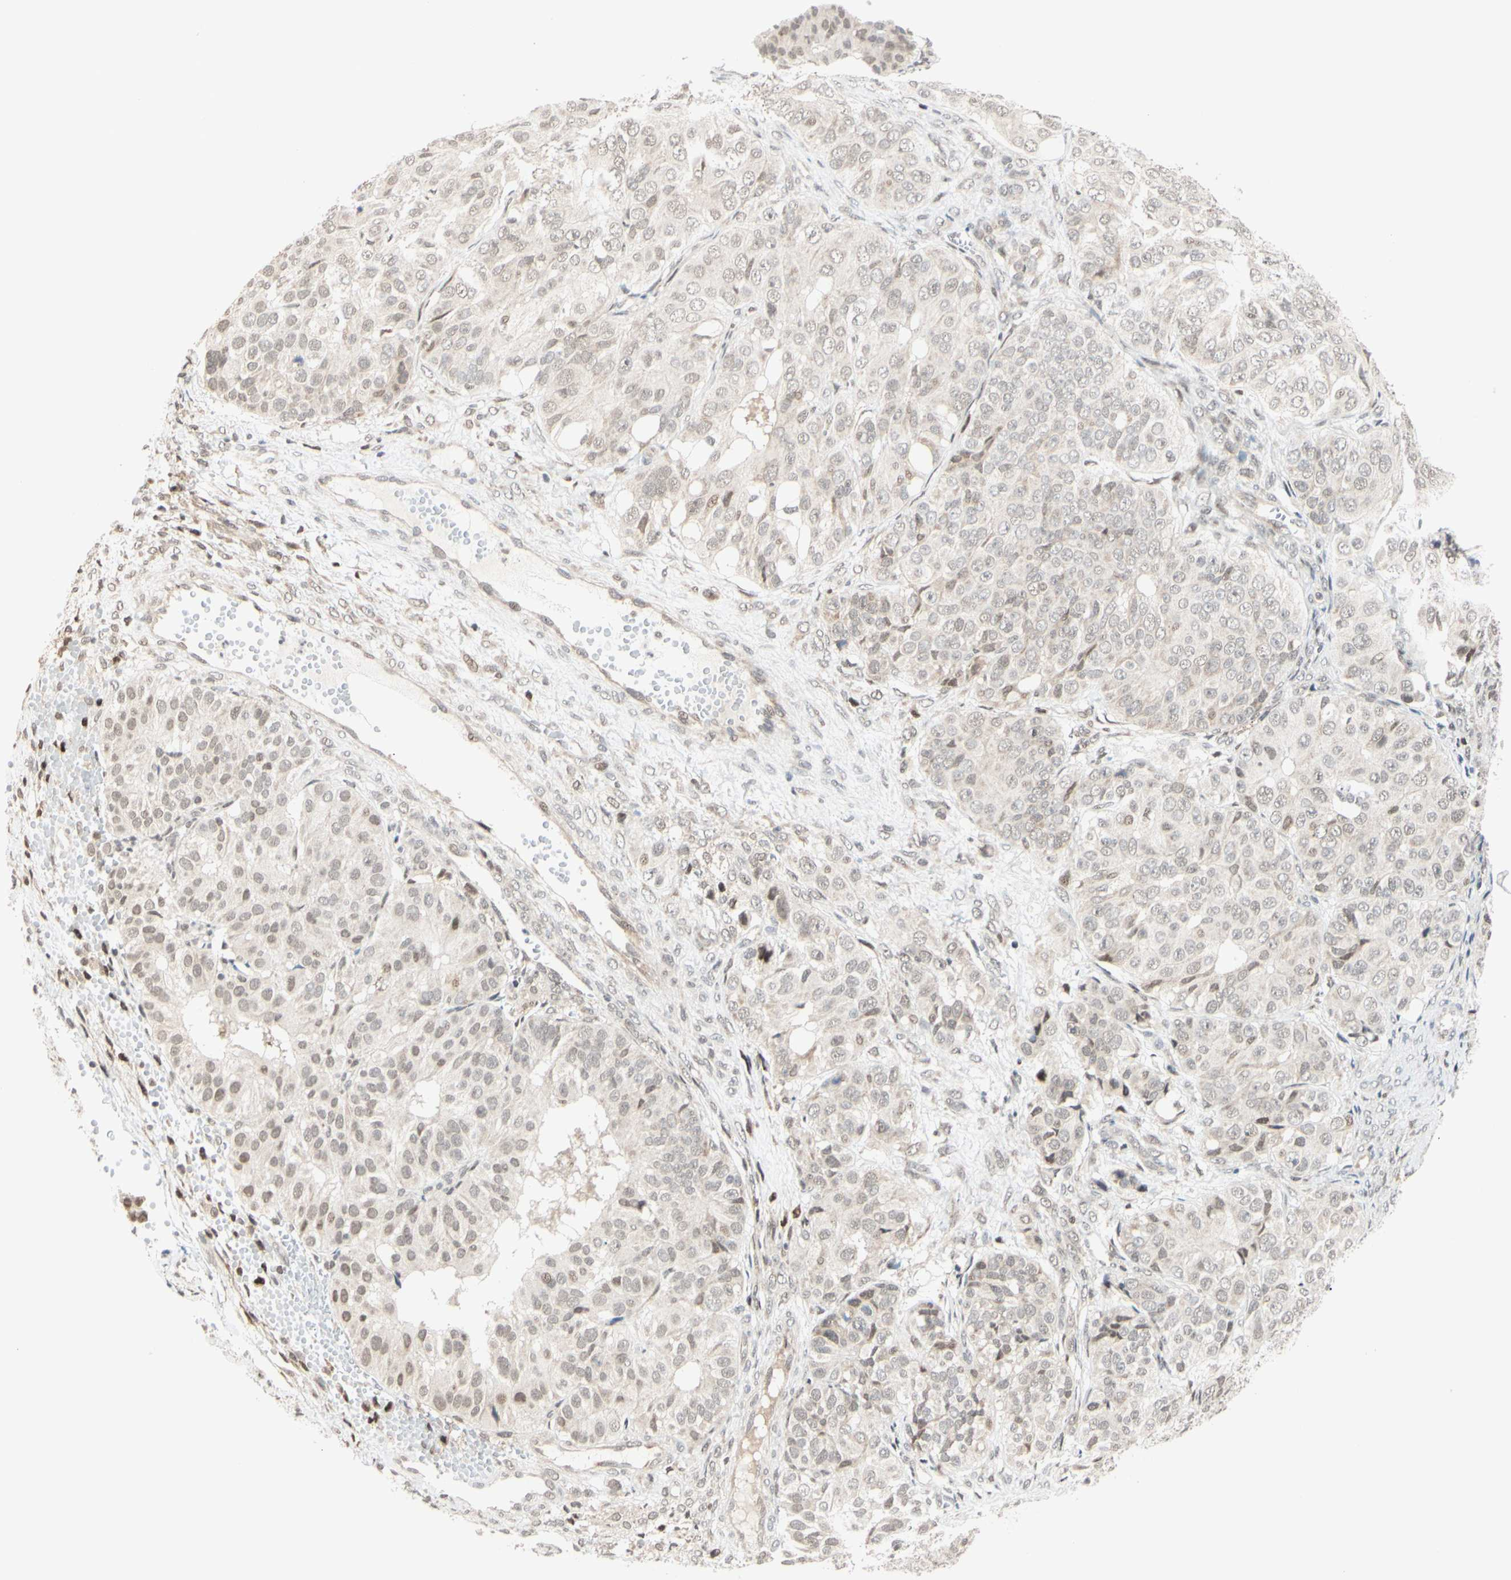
{"staining": {"intensity": "weak", "quantity": ">75%", "location": "cytoplasmic/membranous"}, "tissue": "ovarian cancer", "cell_type": "Tumor cells", "image_type": "cancer", "snomed": [{"axis": "morphology", "description": "Carcinoma, endometroid"}, {"axis": "topography", "description": "Ovary"}], "caption": "The micrograph shows immunohistochemical staining of endometroid carcinoma (ovarian). There is weak cytoplasmic/membranous expression is appreciated in about >75% of tumor cells.", "gene": "BRMS1", "patient": {"sex": "female", "age": 51}}